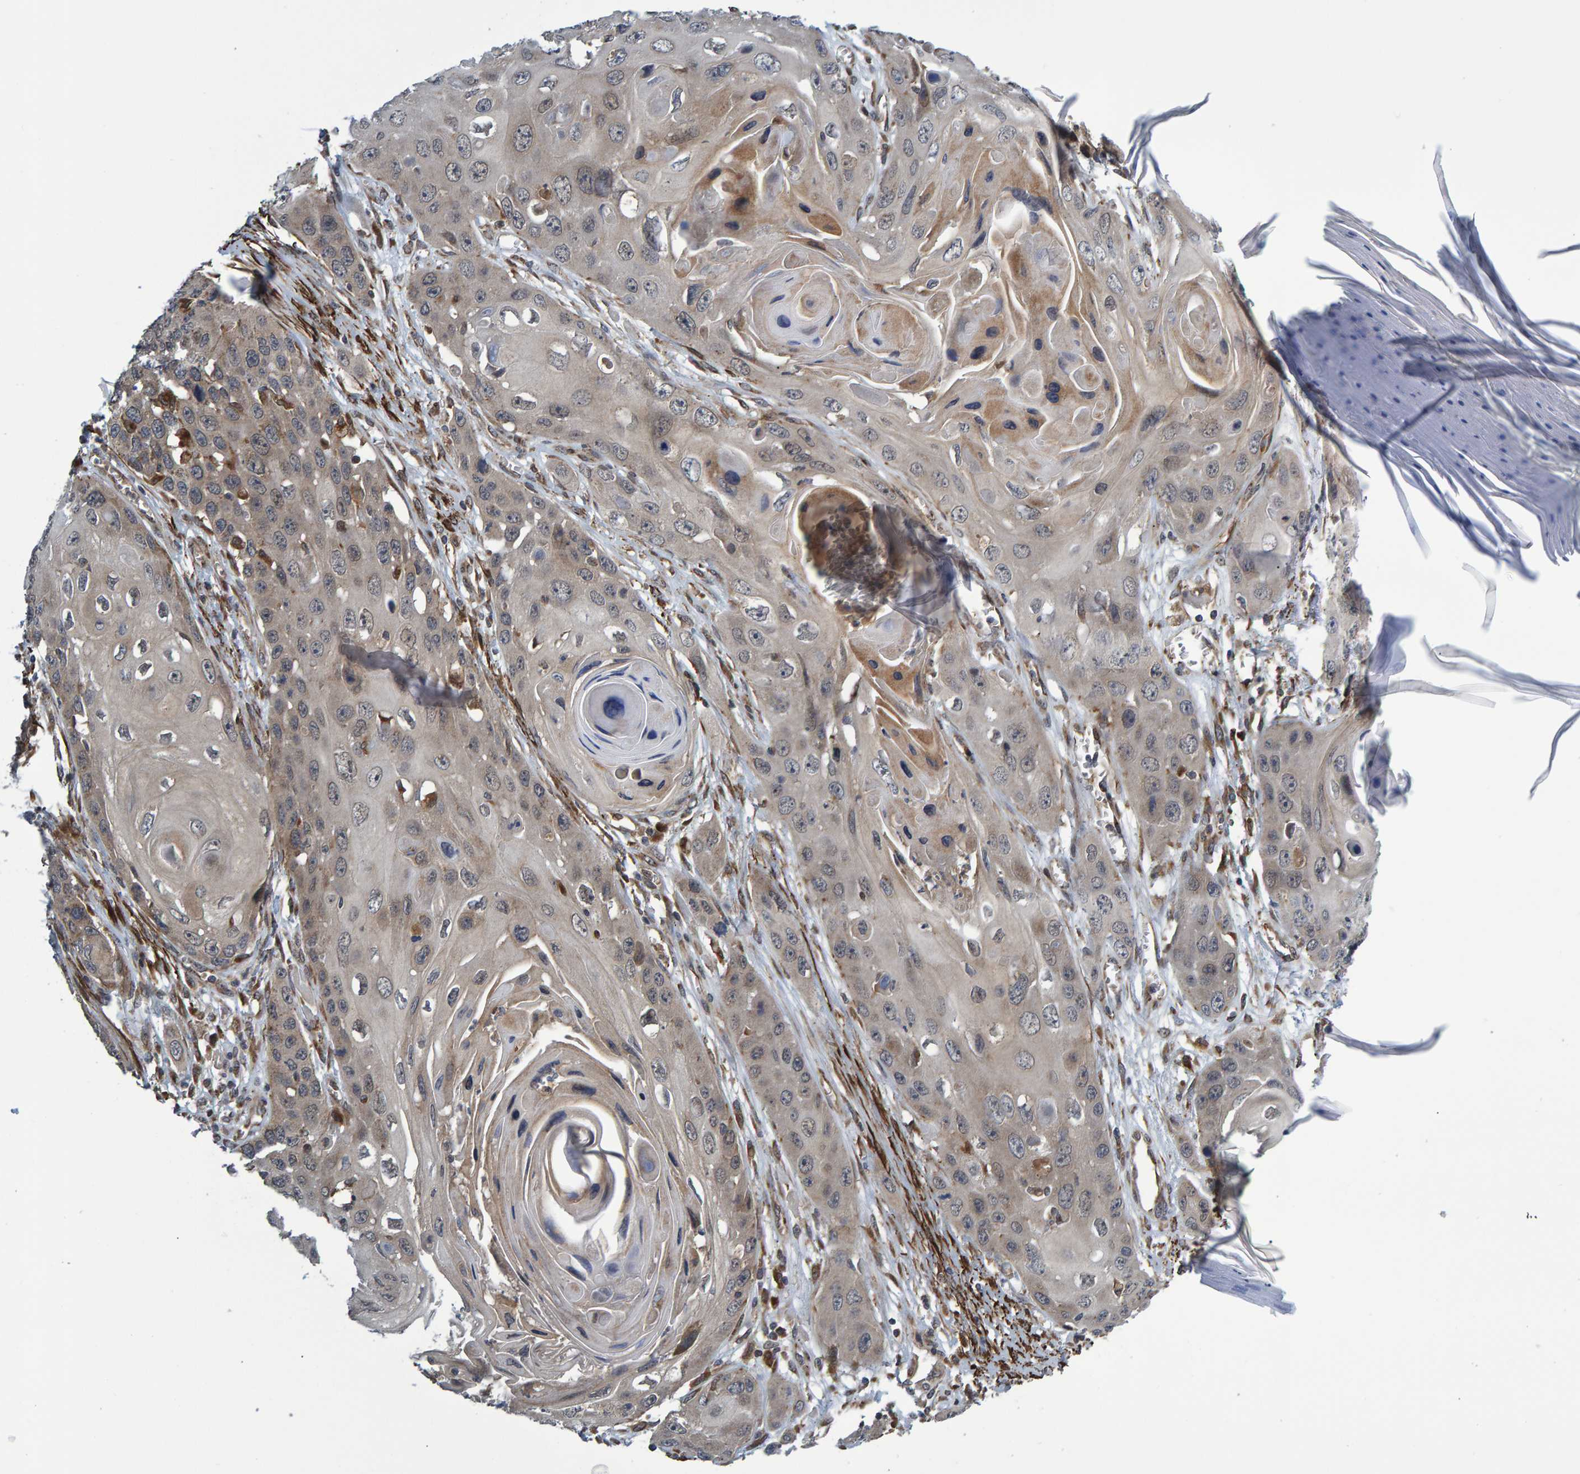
{"staining": {"intensity": "weak", "quantity": ">75%", "location": "cytoplasmic/membranous"}, "tissue": "skin cancer", "cell_type": "Tumor cells", "image_type": "cancer", "snomed": [{"axis": "morphology", "description": "Squamous cell carcinoma, NOS"}, {"axis": "topography", "description": "Skin"}], "caption": "An immunohistochemistry photomicrograph of tumor tissue is shown. Protein staining in brown labels weak cytoplasmic/membranous positivity in squamous cell carcinoma (skin) within tumor cells. (Stains: DAB in brown, nuclei in blue, Microscopy: brightfield microscopy at high magnification).", "gene": "ATP6V1H", "patient": {"sex": "male", "age": 55}}